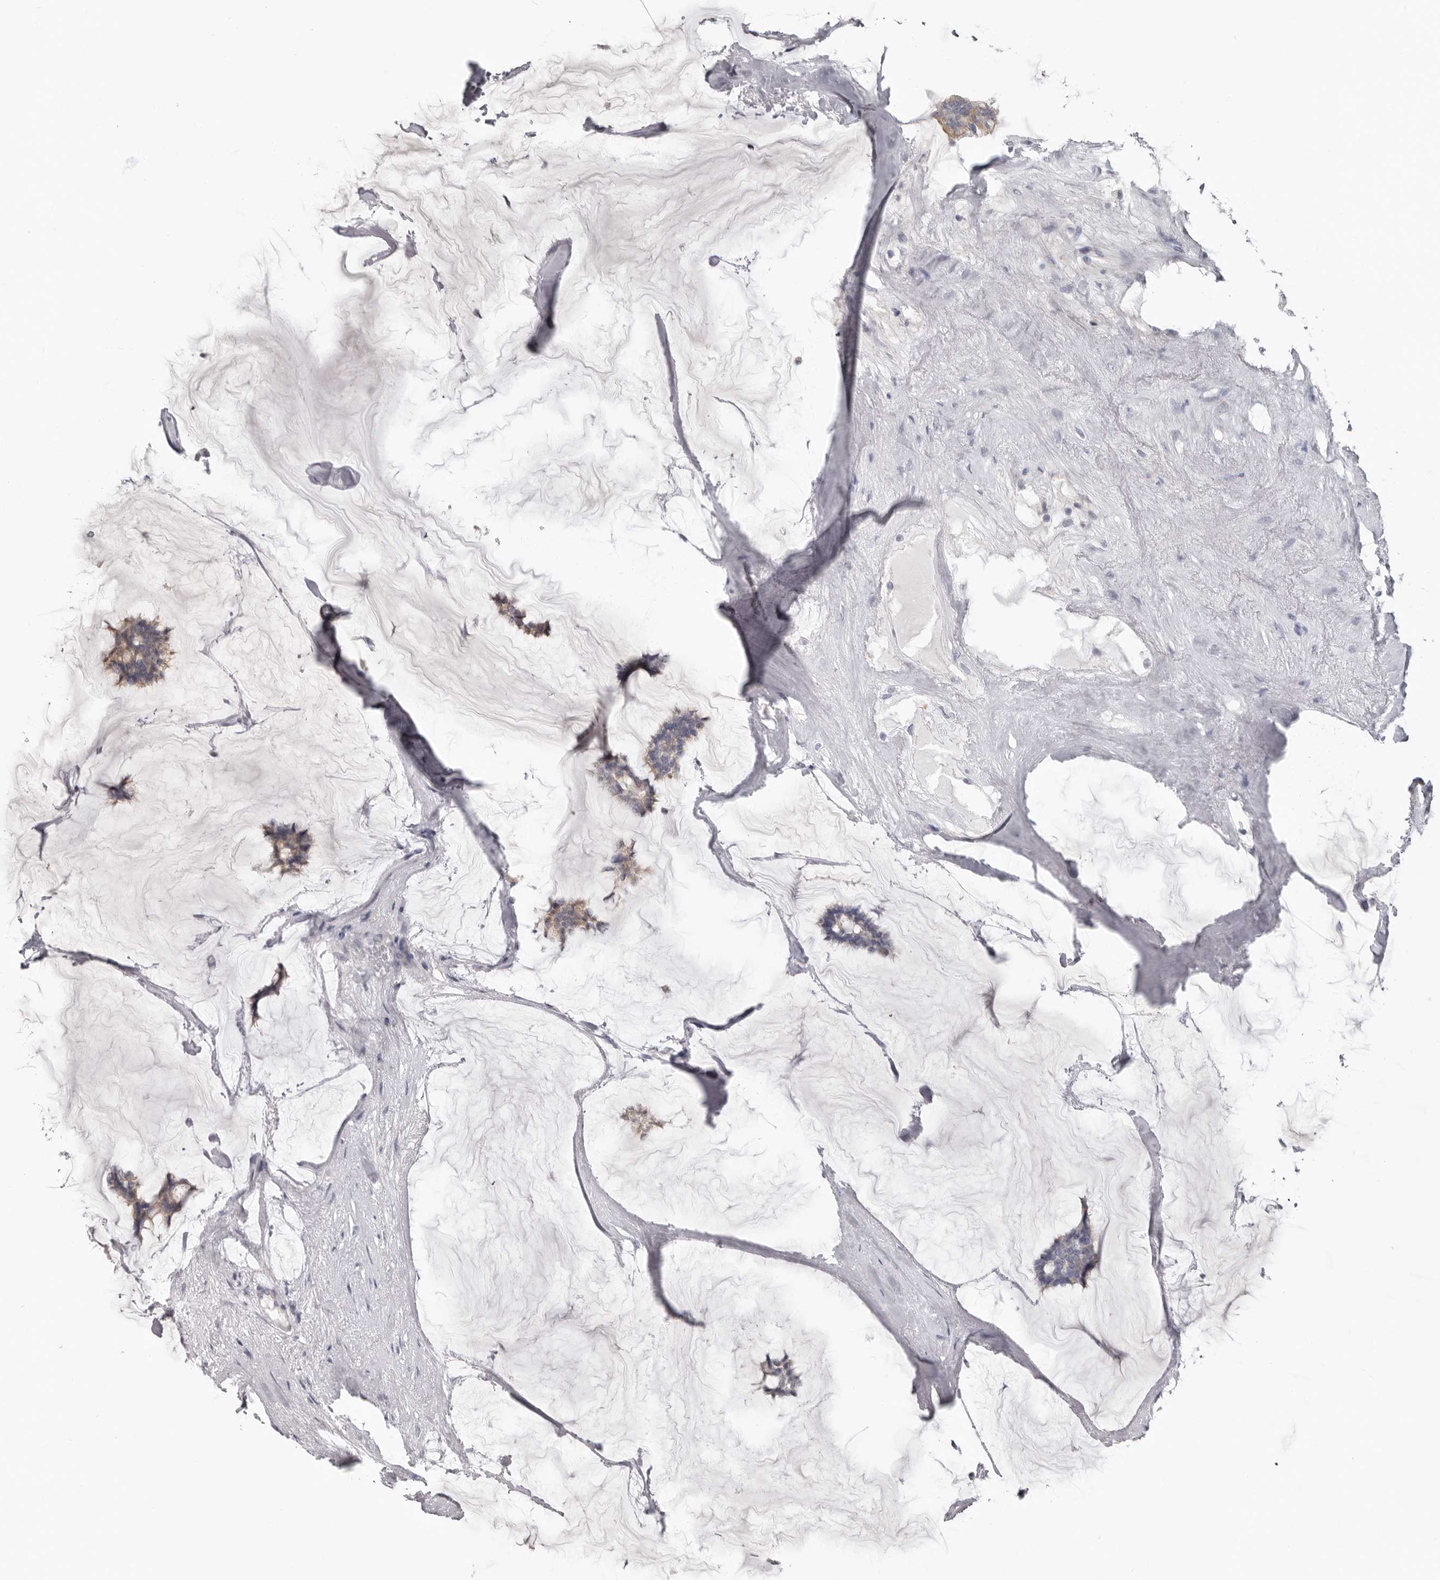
{"staining": {"intensity": "weak", "quantity": ">75%", "location": "cytoplasmic/membranous"}, "tissue": "breast cancer", "cell_type": "Tumor cells", "image_type": "cancer", "snomed": [{"axis": "morphology", "description": "Duct carcinoma"}, {"axis": "topography", "description": "Breast"}], "caption": "Human infiltrating ductal carcinoma (breast) stained for a protein (brown) exhibits weak cytoplasmic/membranous positive expression in approximately >75% of tumor cells.", "gene": "BAD", "patient": {"sex": "female", "age": 93}}